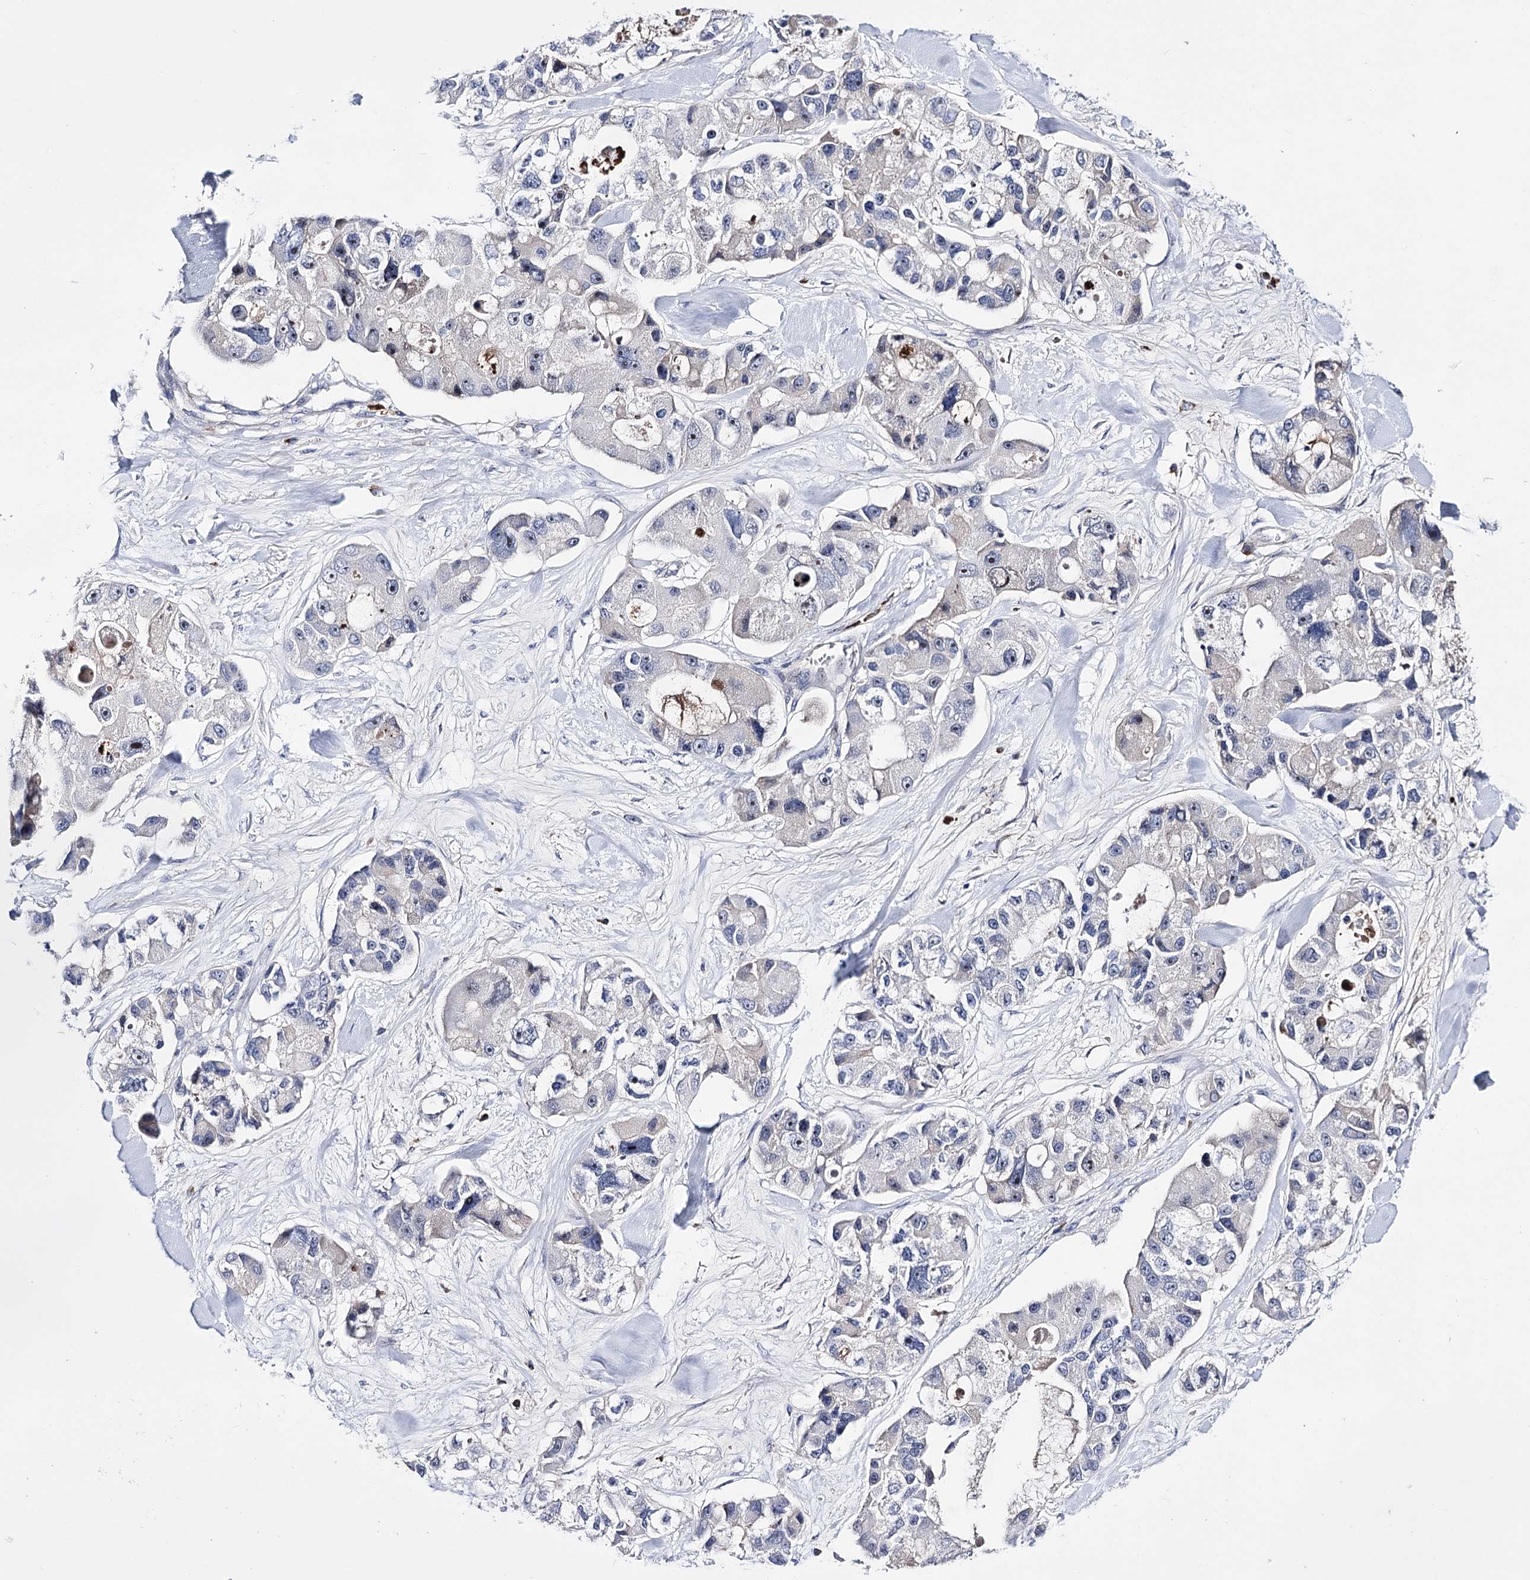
{"staining": {"intensity": "negative", "quantity": "none", "location": "none"}, "tissue": "lung cancer", "cell_type": "Tumor cells", "image_type": "cancer", "snomed": [{"axis": "morphology", "description": "Adenocarcinoma, NOS"}, {"axis": "topography", "description": "Lung"}], "caption": "Adenocarcinoma (lung) was stained to show a protein in brown. There is no significant expression in tumor cells.", "gene": "PCGF5", "patient": {"sex": "female", "age": 54}}